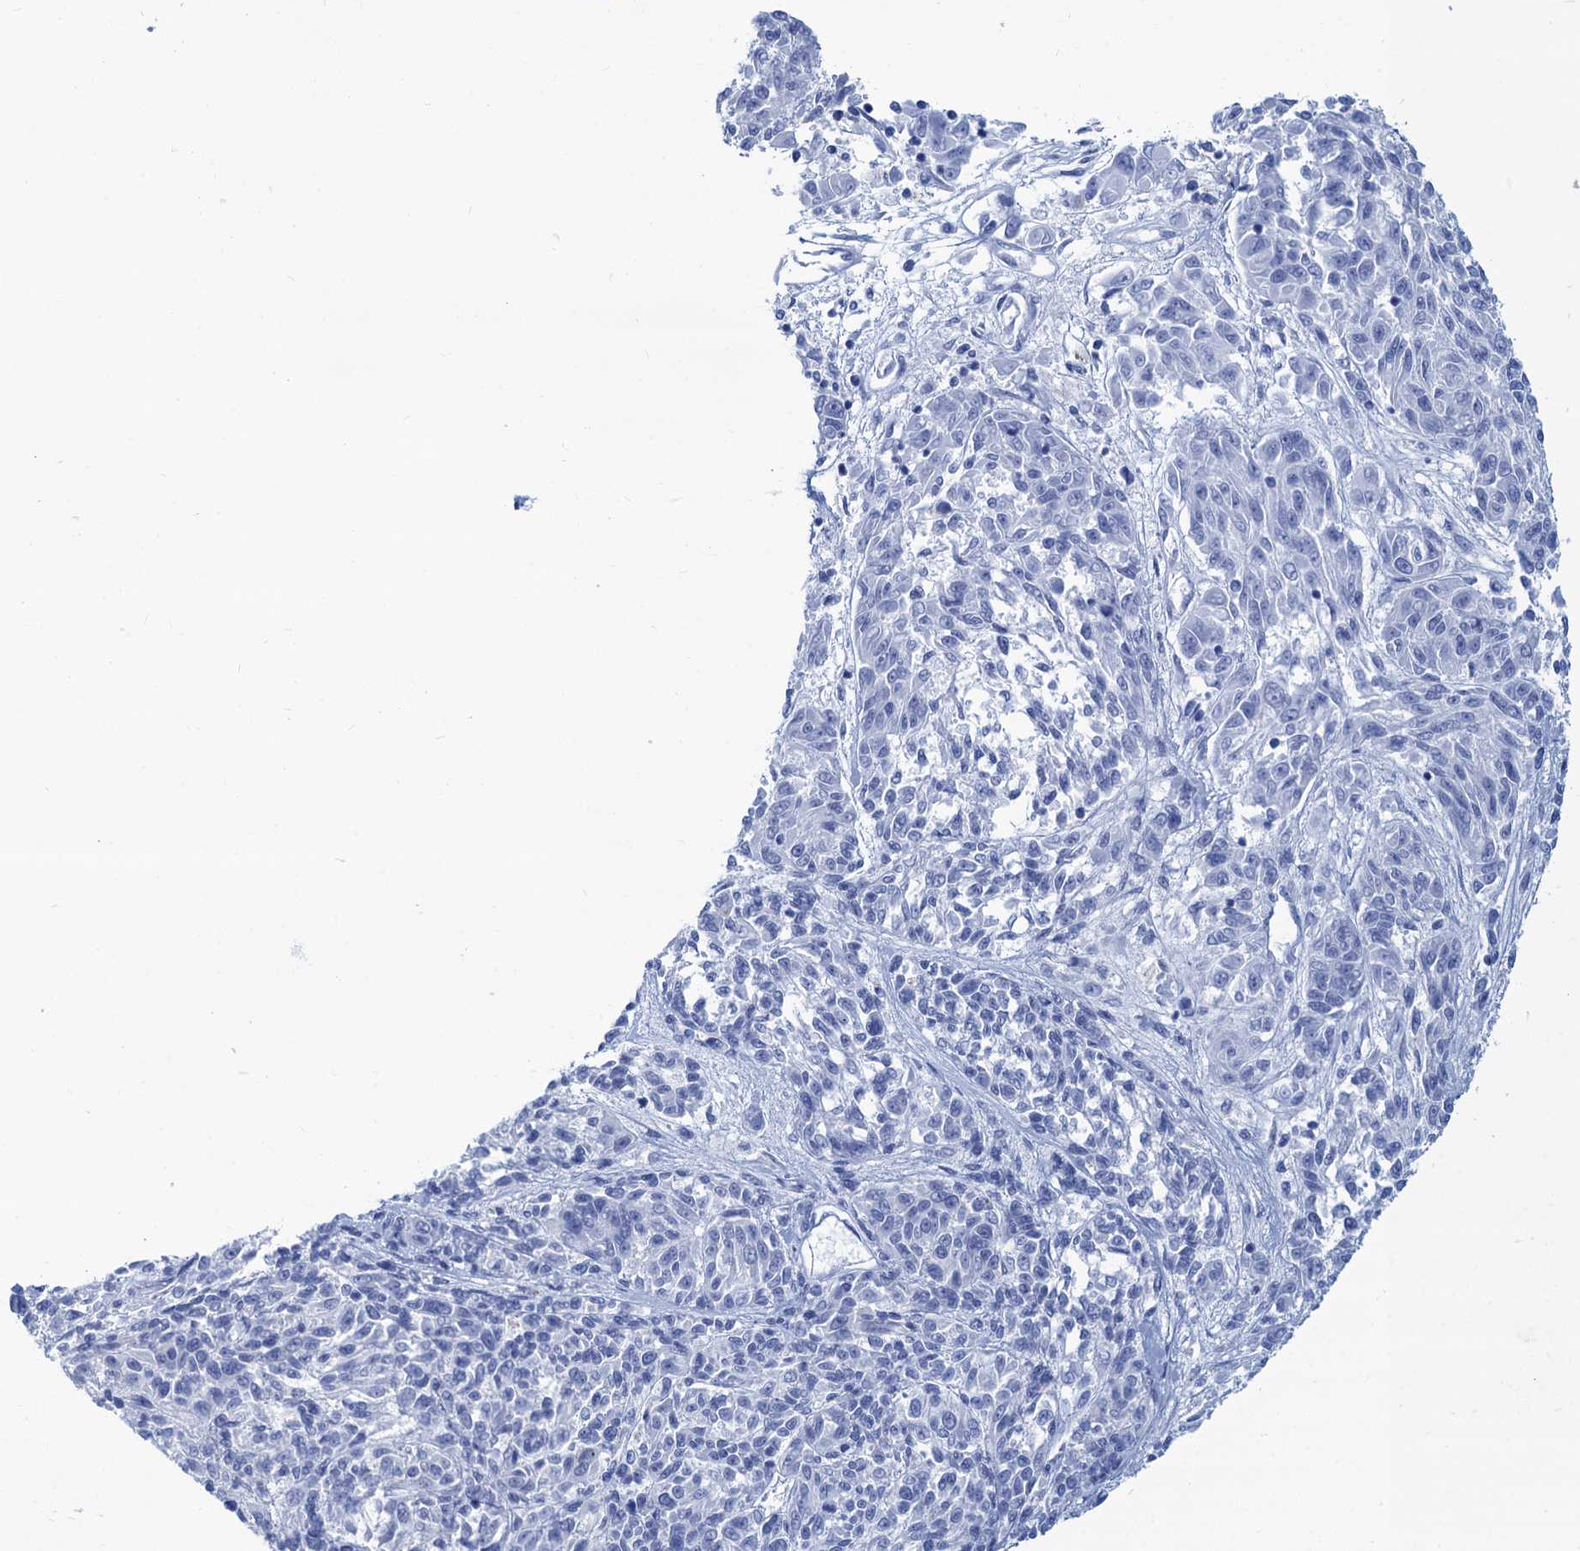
{"staining": {"intensity": "negative", "quantity": "none", "location": "none"}, "tissue": "melanoma", "cell_type": "Tumor cells", "image_type": "cancer", "snomed": [{"axis": "morphology", "description": "Malignant melanoma, NOS"}, {"axis": "topography", "description": "Skin"}], "caption": "The micrograph displays no significant expression in tumor cells of malignant melanoma.", "gene": "CABYR", "patient": {"sex": "male", "age": 53}}